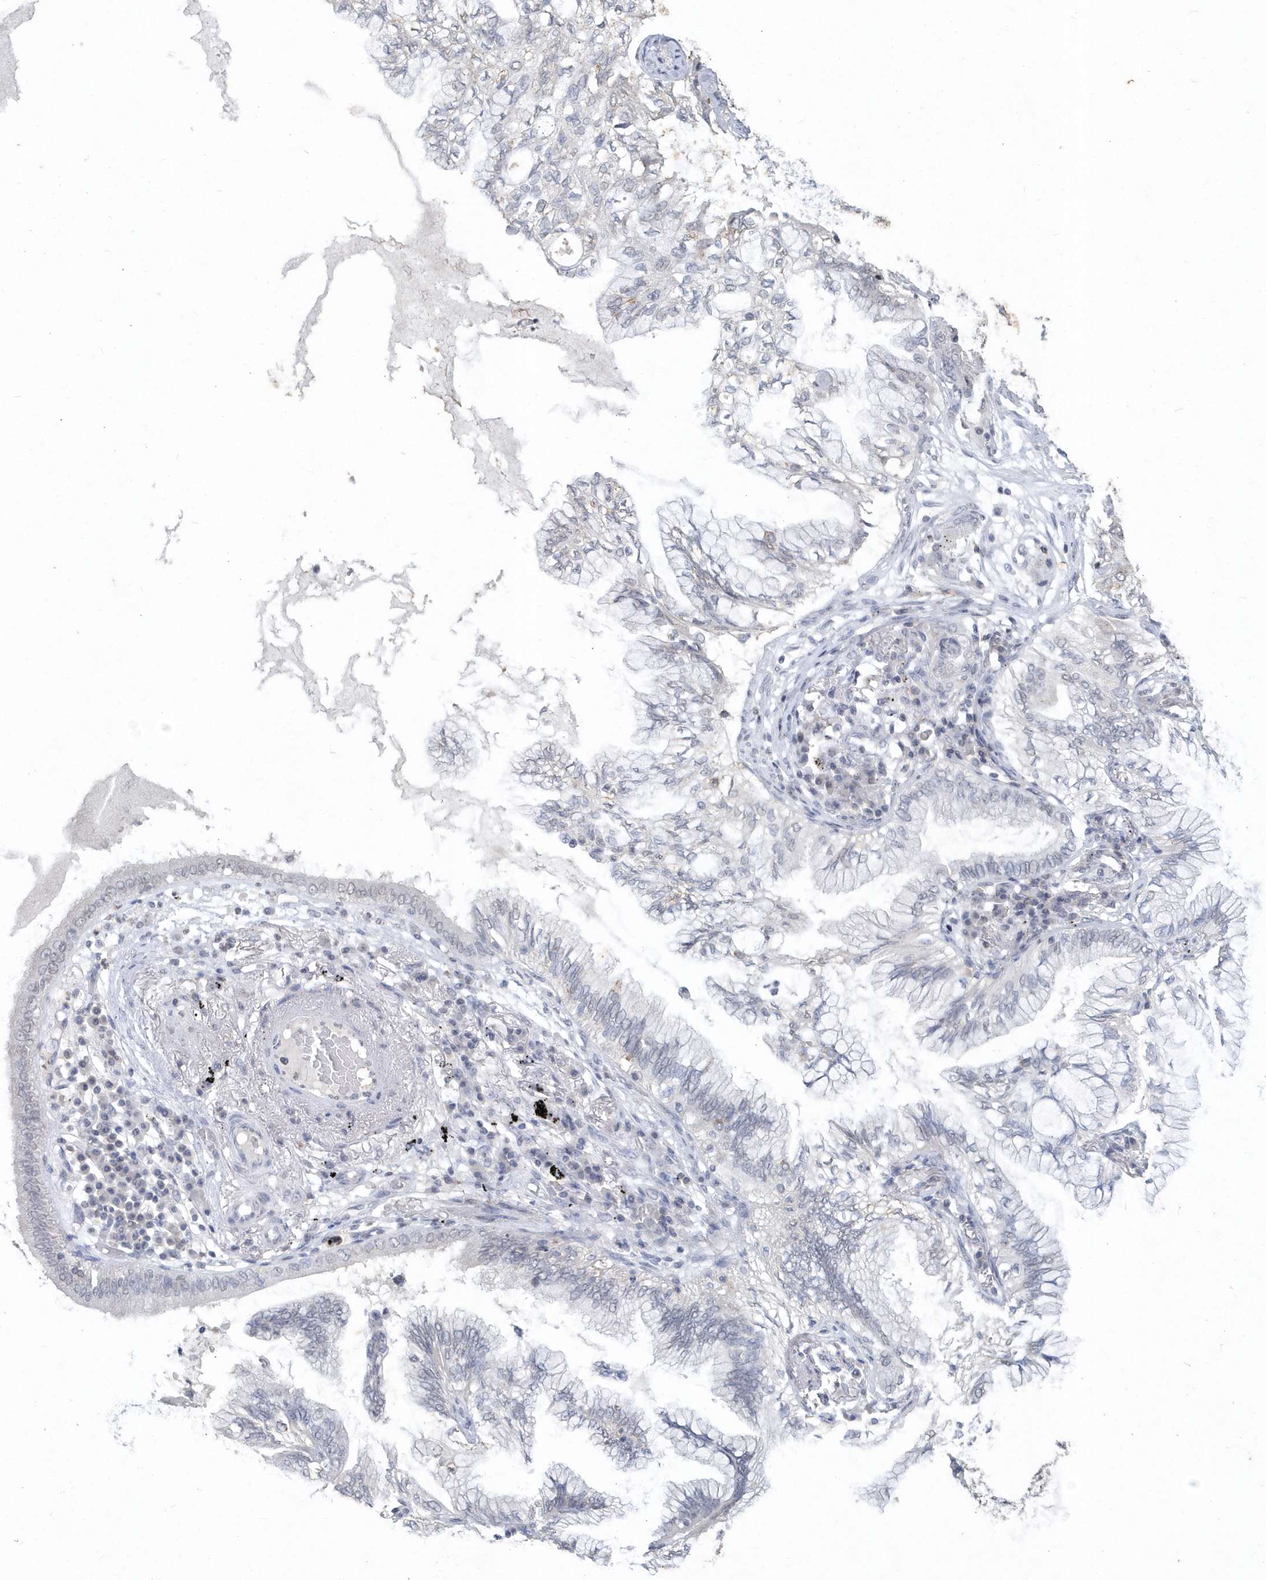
{"staining": {"intensity": "negative", "quantity": "none", "location": "none"}, "tissue": "lung cancer", "cell_type": "Tumor cells", "image_type": "cancer", "snomed": [{"axis": "morphology", "description": "Normal tissue, NOS"}, {"axis": "morphology", "description": "Adenocarcinoma, NOS"}, {"axis": "topography", "description": "Bronchus"}, {"axis": "topography", "description": "Lung"}], "caption": "This histopathology image is of adenocarcinoma (lung) stained with IHC to label a protein in brown with the nuclei are counter-stained blue. There is no expression in tumor cells.", "gene": "PDCD1", "patient": {"sex": "female", "age": 70}}